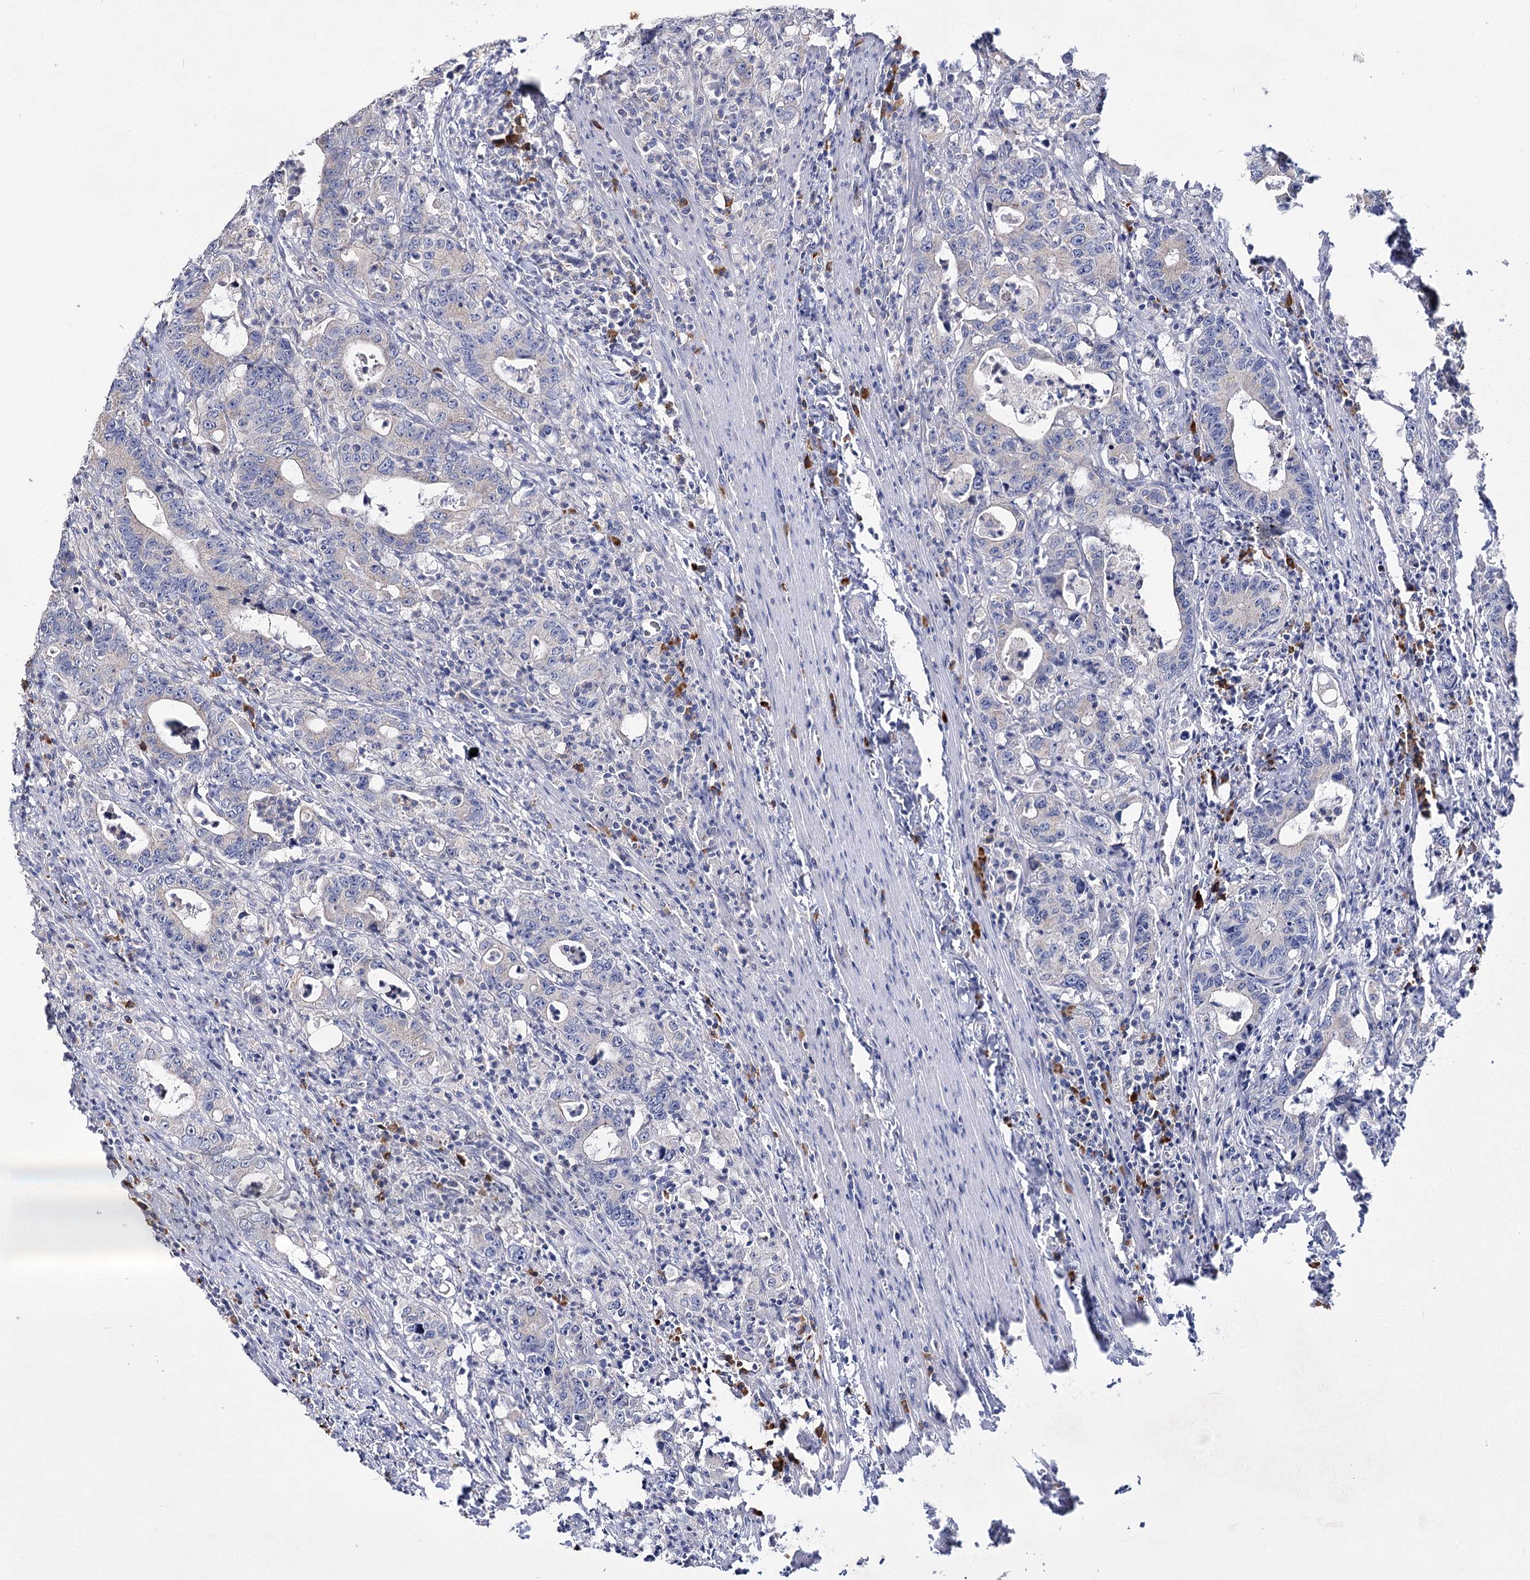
{"staining": {"intensity": "negative", "quantity": "none", "location": "none"}, "tissue": "colorectal cancer", "cell_type": "Tumor cells", "image_type": "cancer", "snomed": [{"axis": "morphology", "description": "Adenocarcinoma, NOS"}, {"axis": "topography", "description": "Colon"}], "caption": "A high-resolution photomicrograph shows immunohistochemistry staining of adenocarcinoma (colorectal), which shows no significant expression in tumor cells.", "gene": "IL1RAP", "patient": {"sex": "female", "age": 75}}